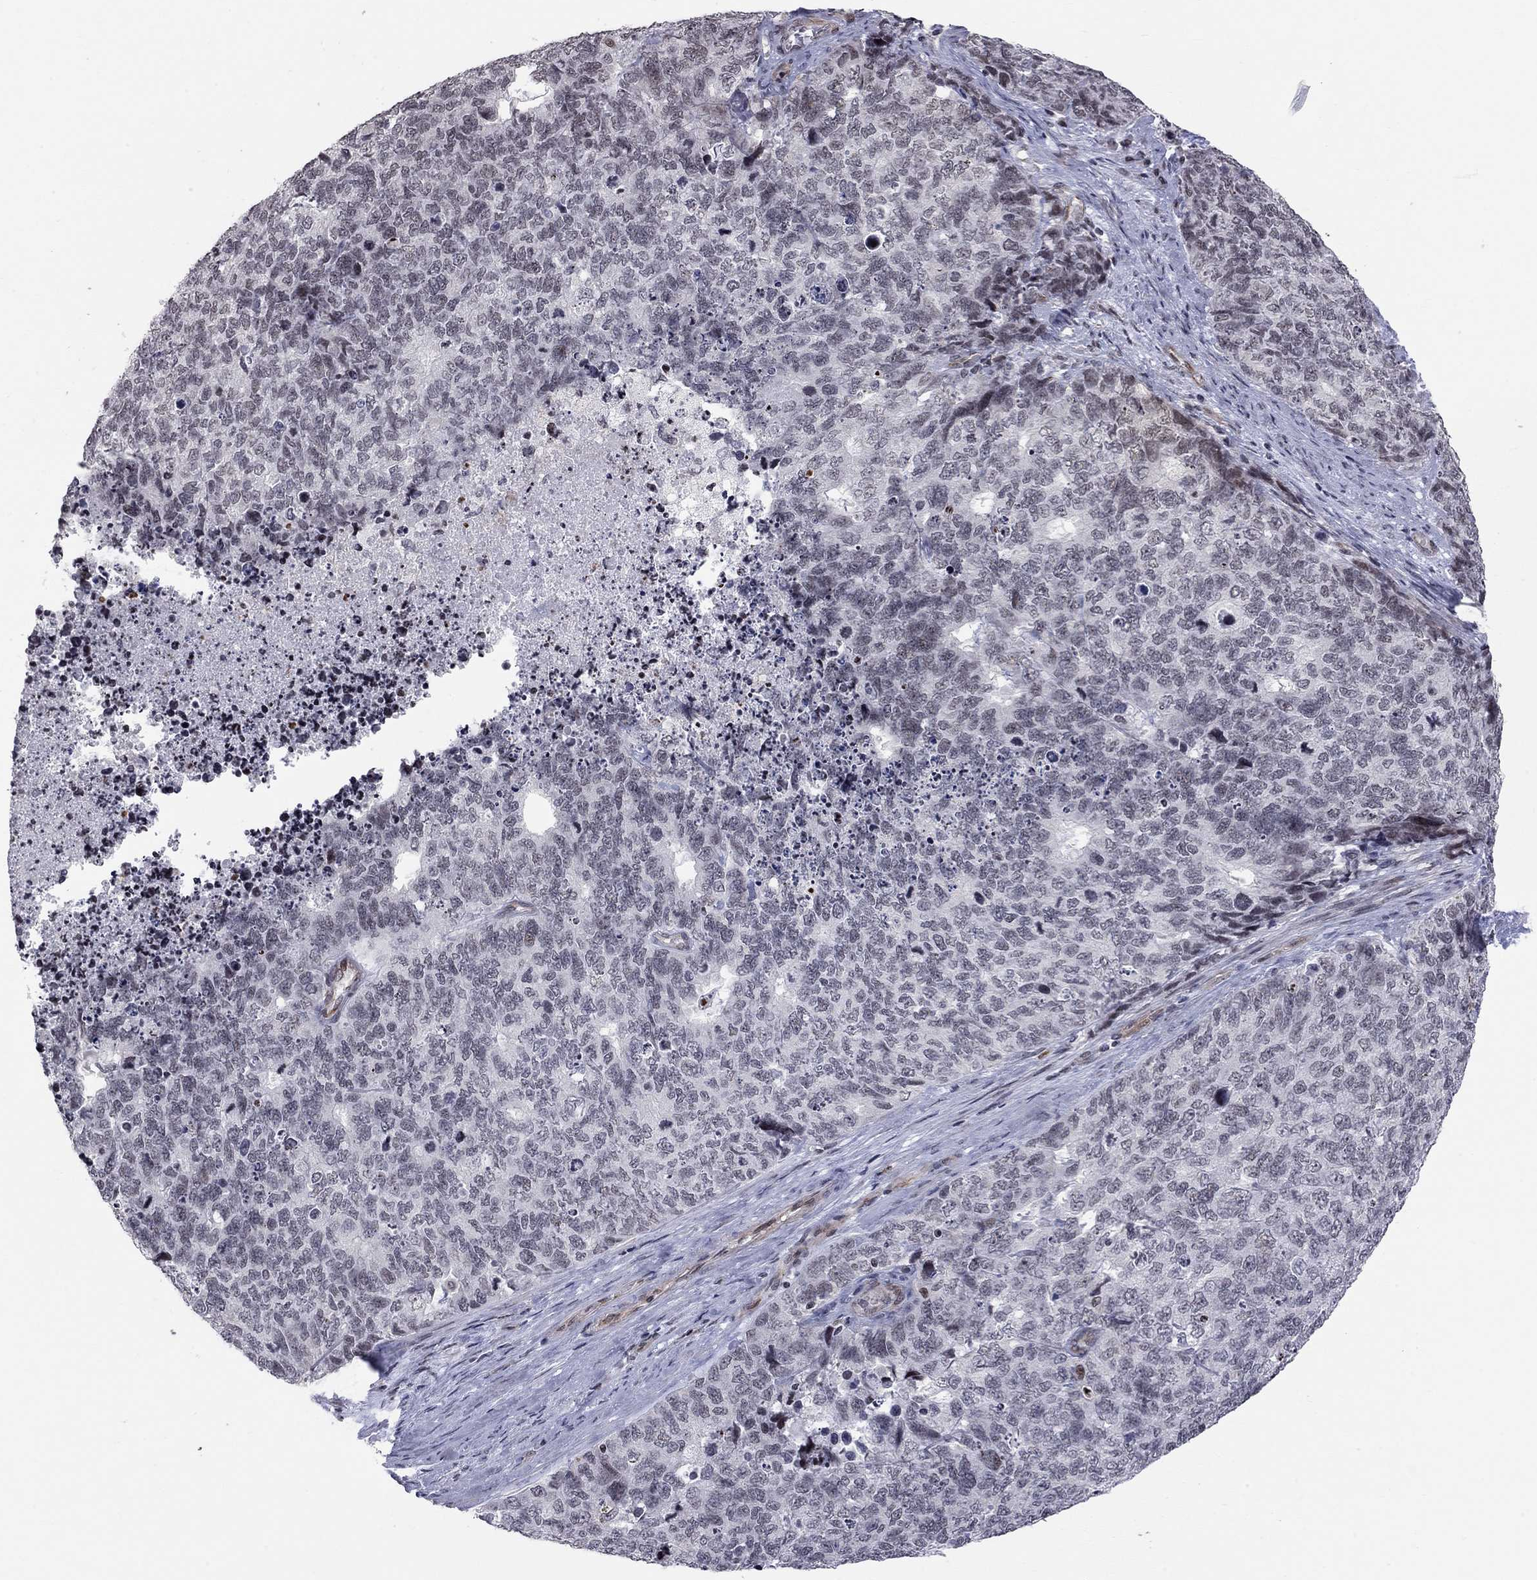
{"staining": {"intensity": "negative", "quantity": "none", "location": "none"}, "tissue": "cervical cancer", "cell_type": "Tumor cells", "image_type": "cancer", "snomed": [{"axis": "morphology", "description": "Squamous cell carcinoma, NOS"}, {"axis": "topography", "description": "Cervix"}], "caption": "There is no significant positivity in tumor cells of cervical squamous cell carcinoma.", "gene": "MTNR1B", "patient": {"sex": "female", "age": 63}}